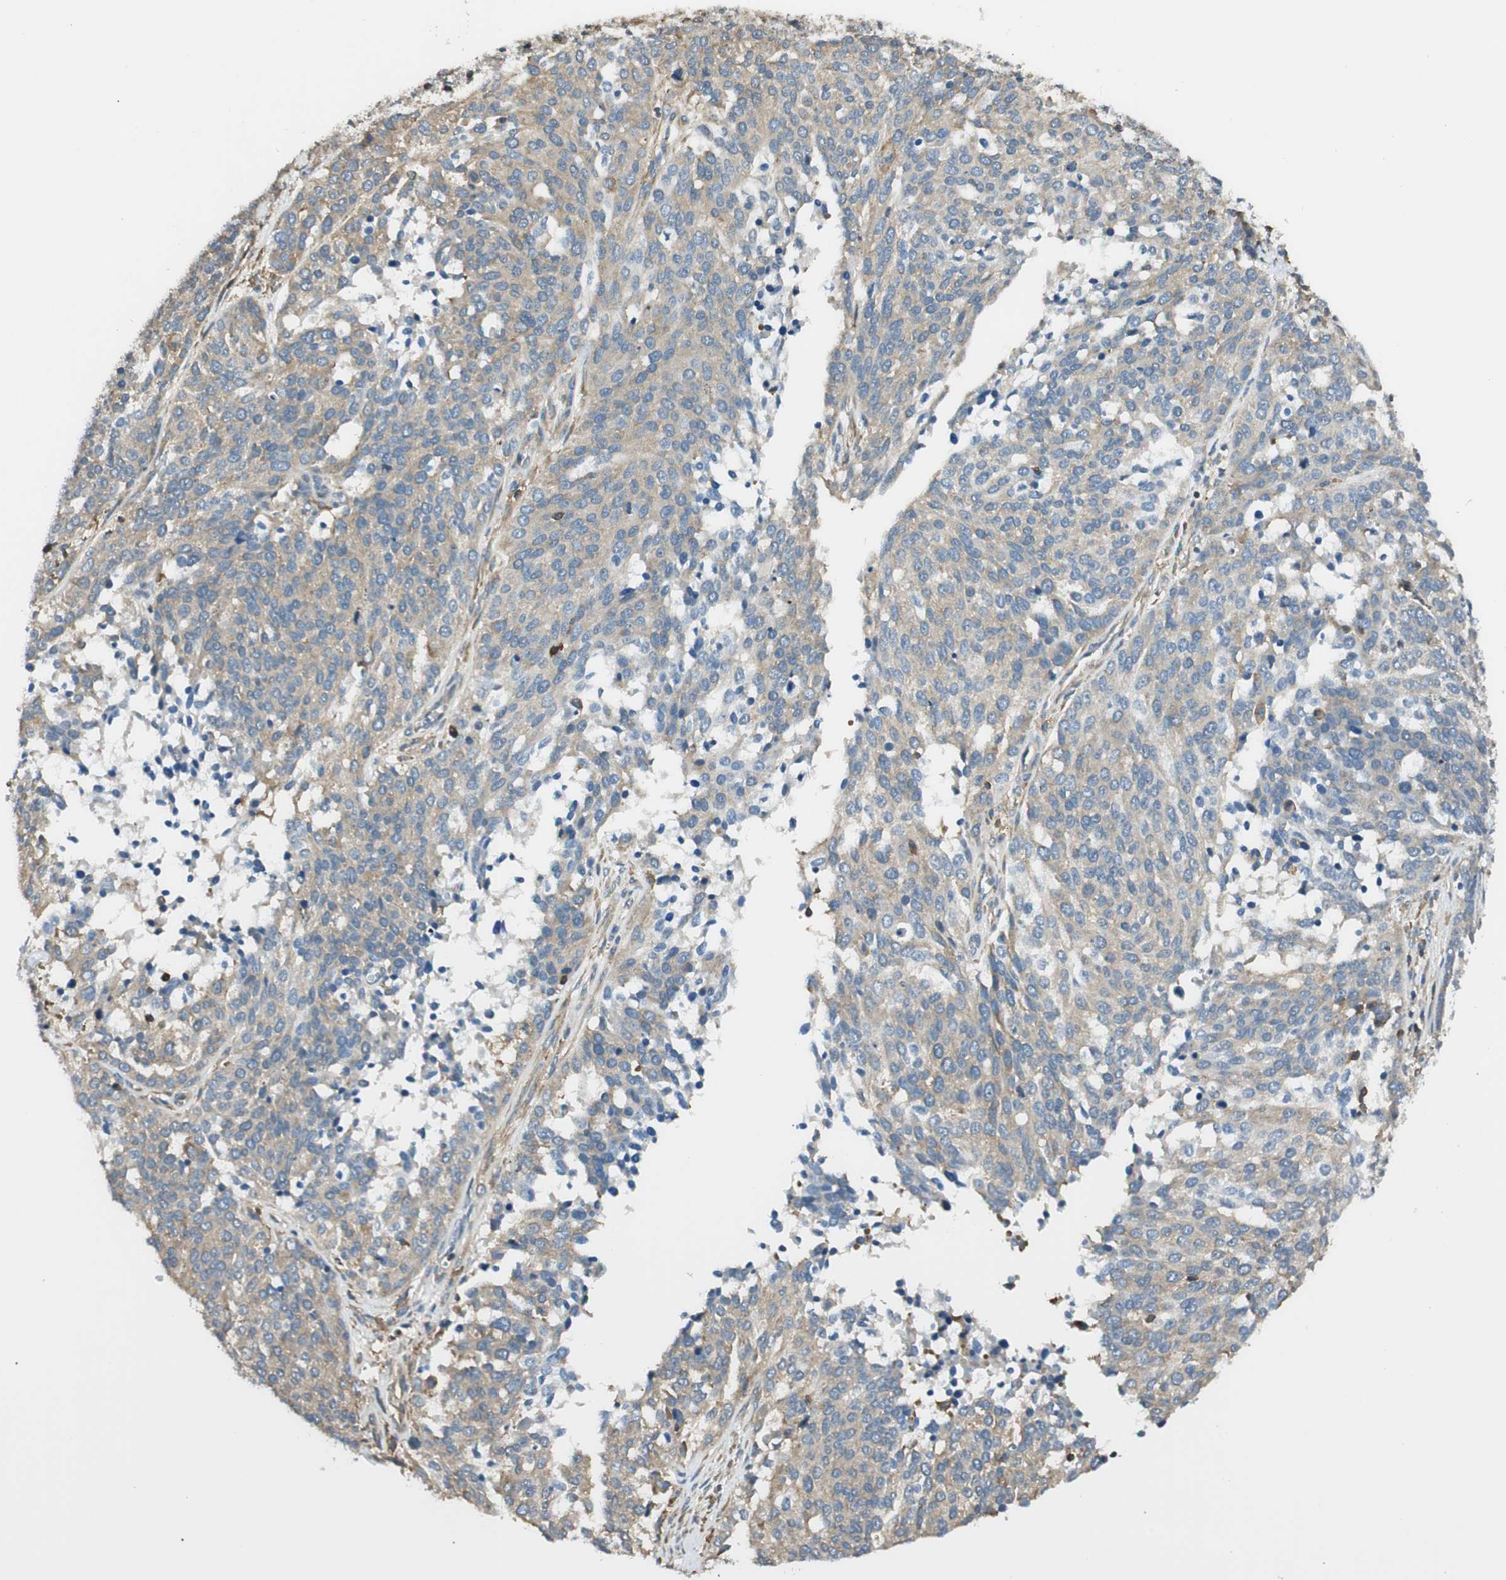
{"staining": {"intensity": "weak", "quantity": ">75%", "location": "cytoplasmic/membranous"}, "tissue": "ovarian cancer", "cell_type": "Tumor cells", "image_type": "cancer", "snomed": [{"axis": "morphology", "description": "Cystadenocarcinoma, serous, NOS"}, {"axis": "topography", "description": "Ovary"}], "caption": "There is low levels of weak cytoplasmic/membranous positivity in tumor cells of ovarian serous cystadenocarcinoma, as demonstrated by immunohistochemical staining (brown color).", "gene": "PI4K2B", "patient": {"sex": "female", "age": 44}}